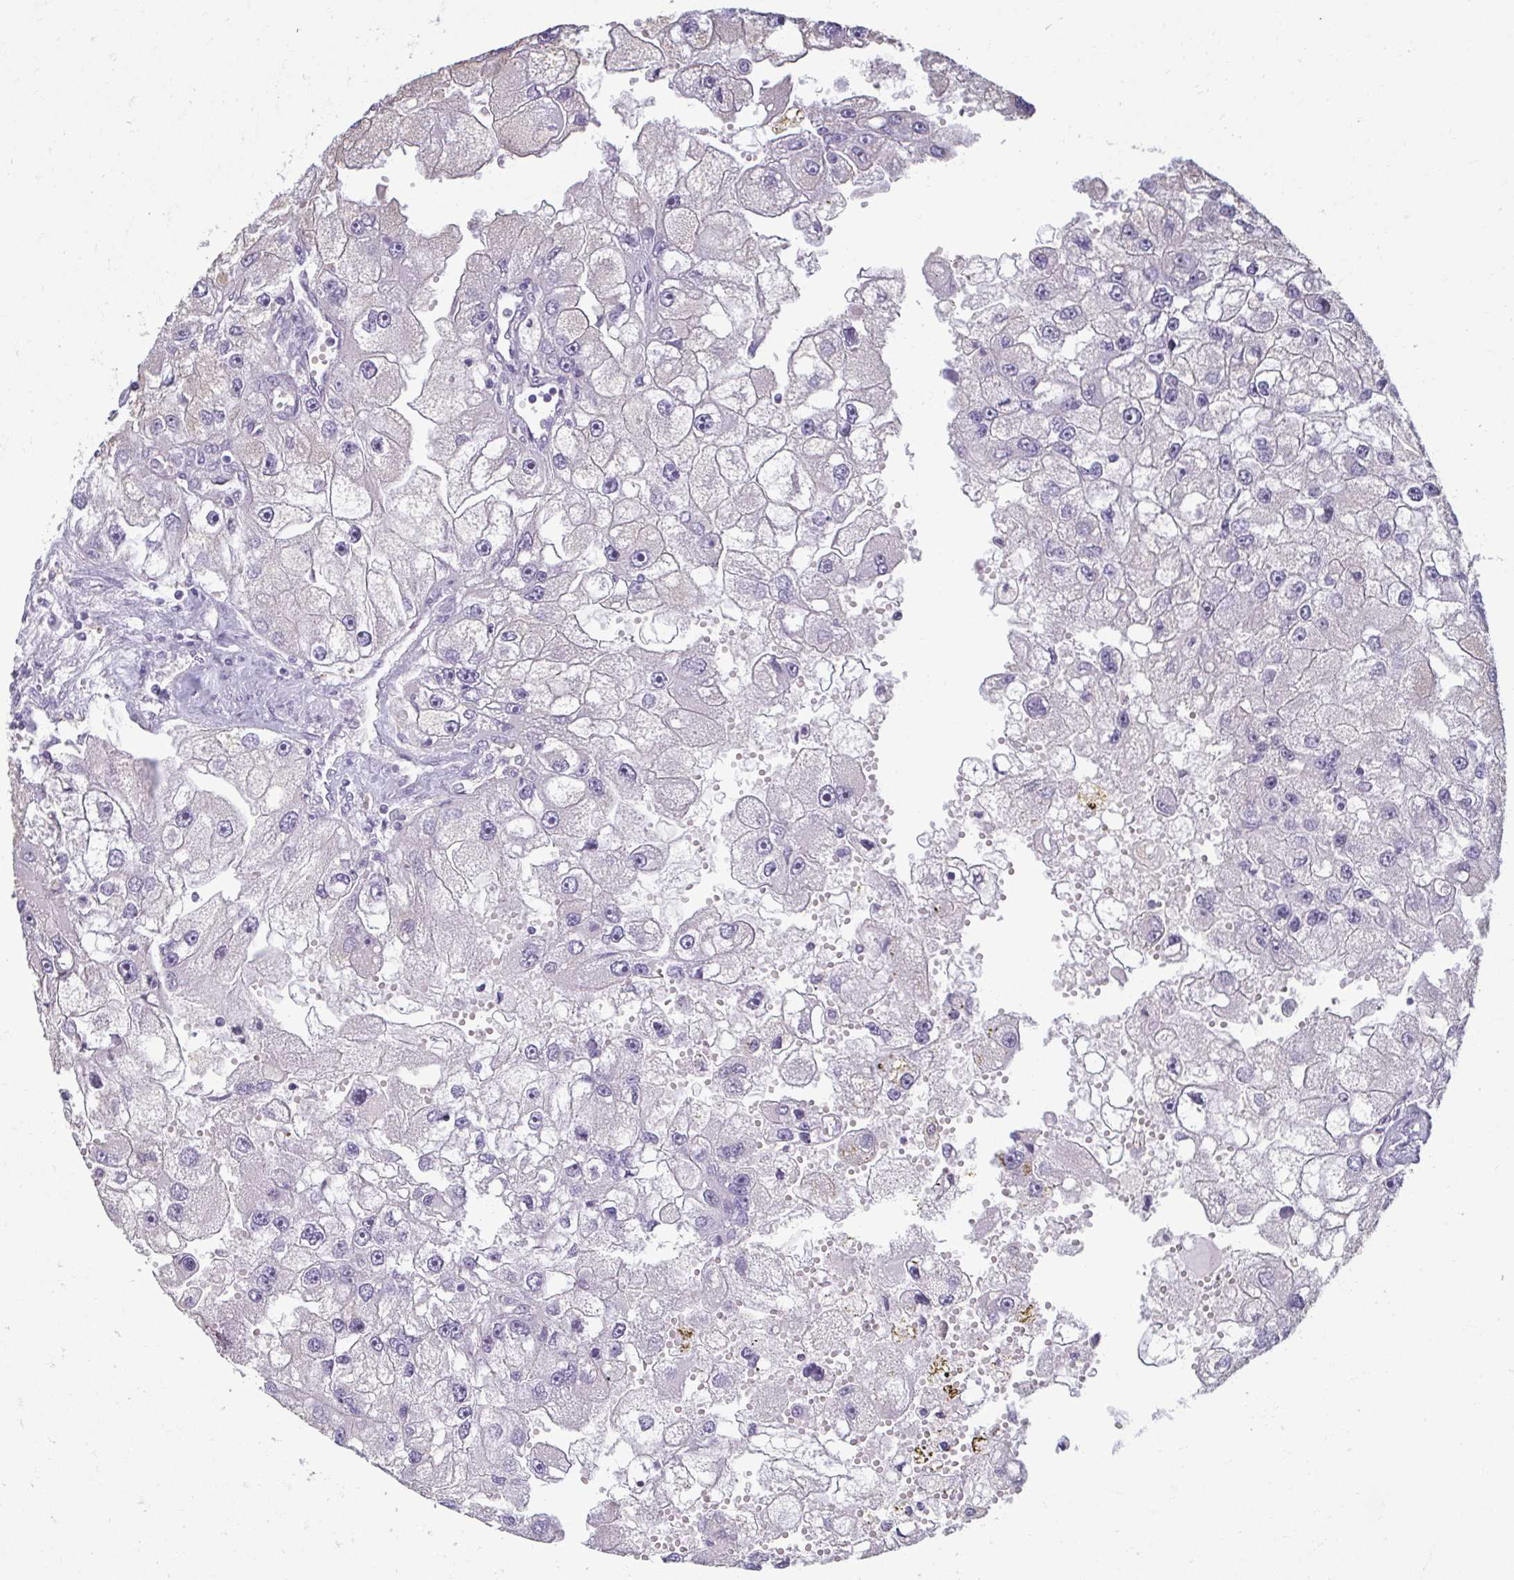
{"staining": {"intensity": "negative", "quantity": "none", "location": "none"}, "tissue": "renal cancer", "cell_type": "Tumor cells", "image_type": "cancer", "snomed": [{"axis": "morphology", "description": "Adenocarcinoma, NOS"}, {"axis": "topography", "description": "Kidney"}], "caption": "Micrograph shows no significant protein staining in tumor cells of renal adenocarcinoma.", "gene": "PDE2A", "patient": {"sex": "male", "age": 63}}